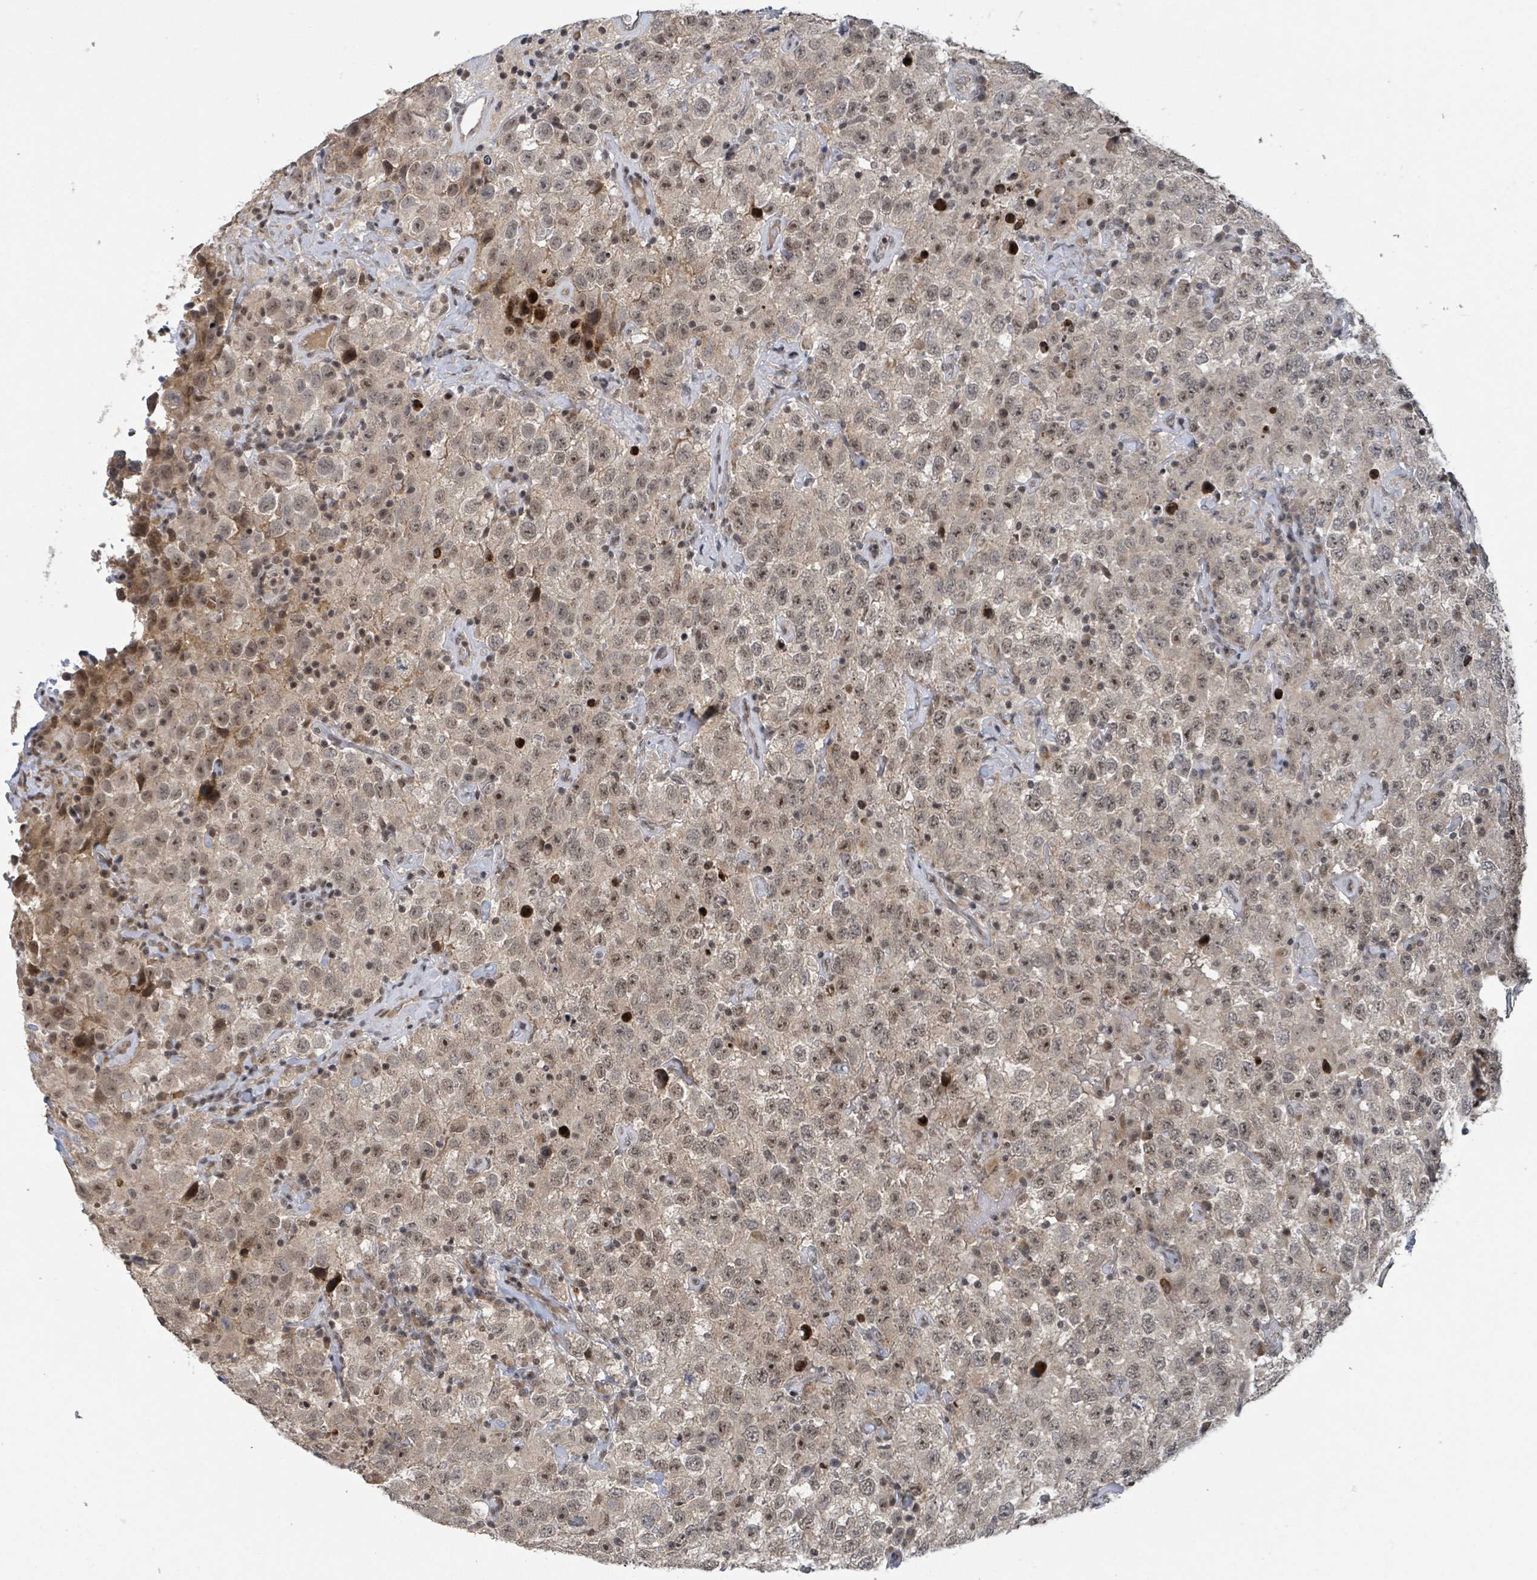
{"staining": {"intensity": "weak", "quantity": "25%-75%", "location": "cytoplasmic/membranous,nuclear"}, "tissue": "testis cancer", "cell_type": "Tumor cells", "image_type": "cancer", "snomed": [{"axis": "morphology", "description": "Seminoma, NOS"}, {"axis": "topography", "description": "Testis"}], "caption": "Immunohistochemistry of human testis cancer (seminoma) displays low levels of weak cytoplasmic/membranous and nuclear staining in about 25%-75% of tumor cells. The staining is performed using DAB brown chromogen to label protein expression. The nuclei are counter-stained blue using hematoxylin.", "gene": "ZBTB14", "patient": {"sex": "male", "age": 41}}